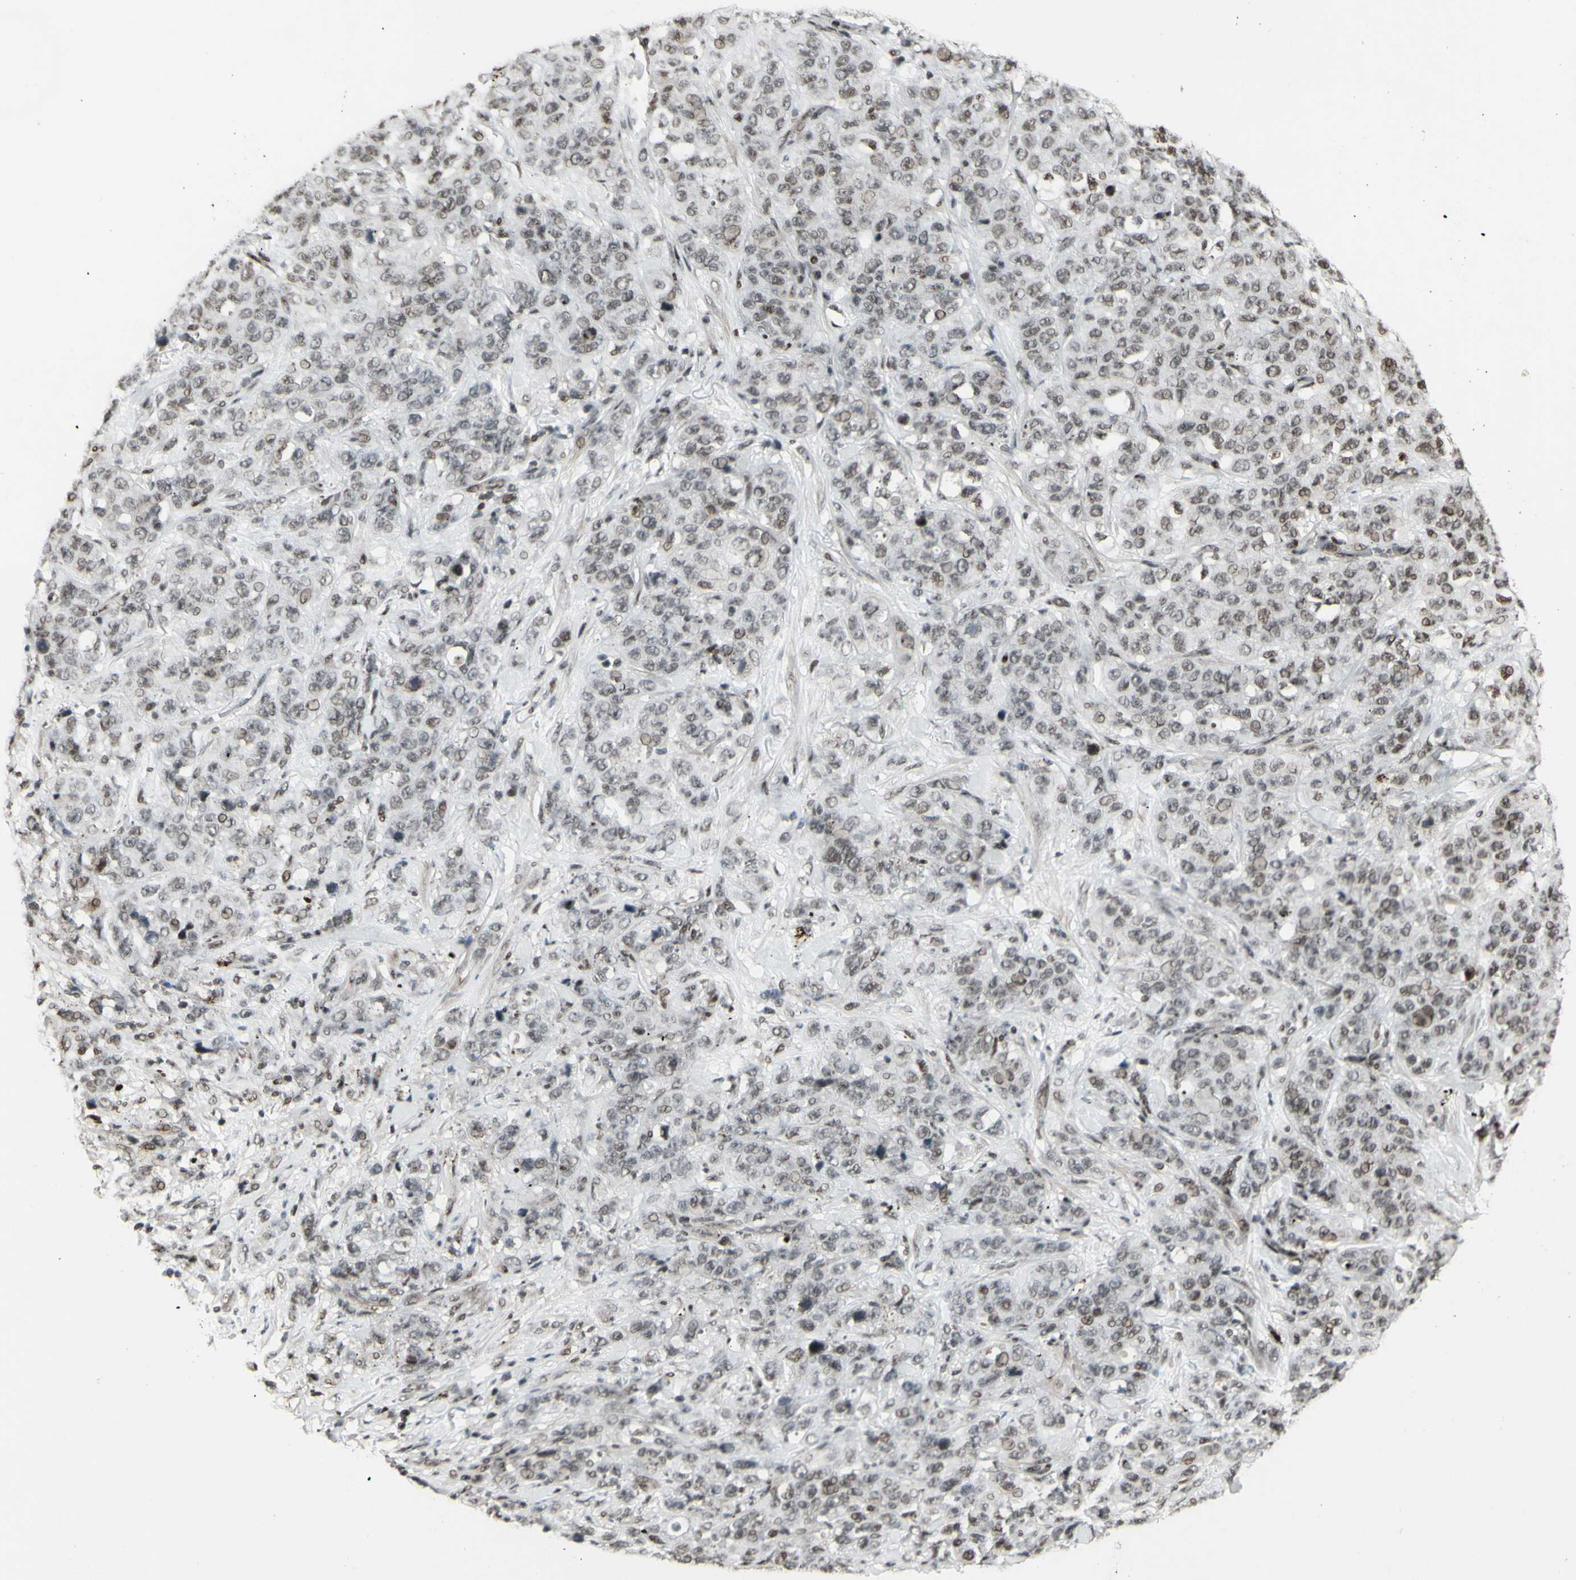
{"staining": {"intensity": "weak", "quantity": "<25%", "location": "nuclear"}, "tissue": "stomach cancer", "cell_type": "Tumor cells", "image_type": "cancer", "snomed": [{"axis": "morphology", "description": "Adenocarcinoma, NOS"}, {"axis": "topography", "description": "Stomach"}], "caption": "The photomicrograph exhibits no significant staining in tumor cells of stomach adenocarcinoma. (DAB (3,3'-diaminobenzidine) immunohistochemistry, high magnification).", "gene": "SUPT6H", "patient": {"sex": "male", "age": 48}}